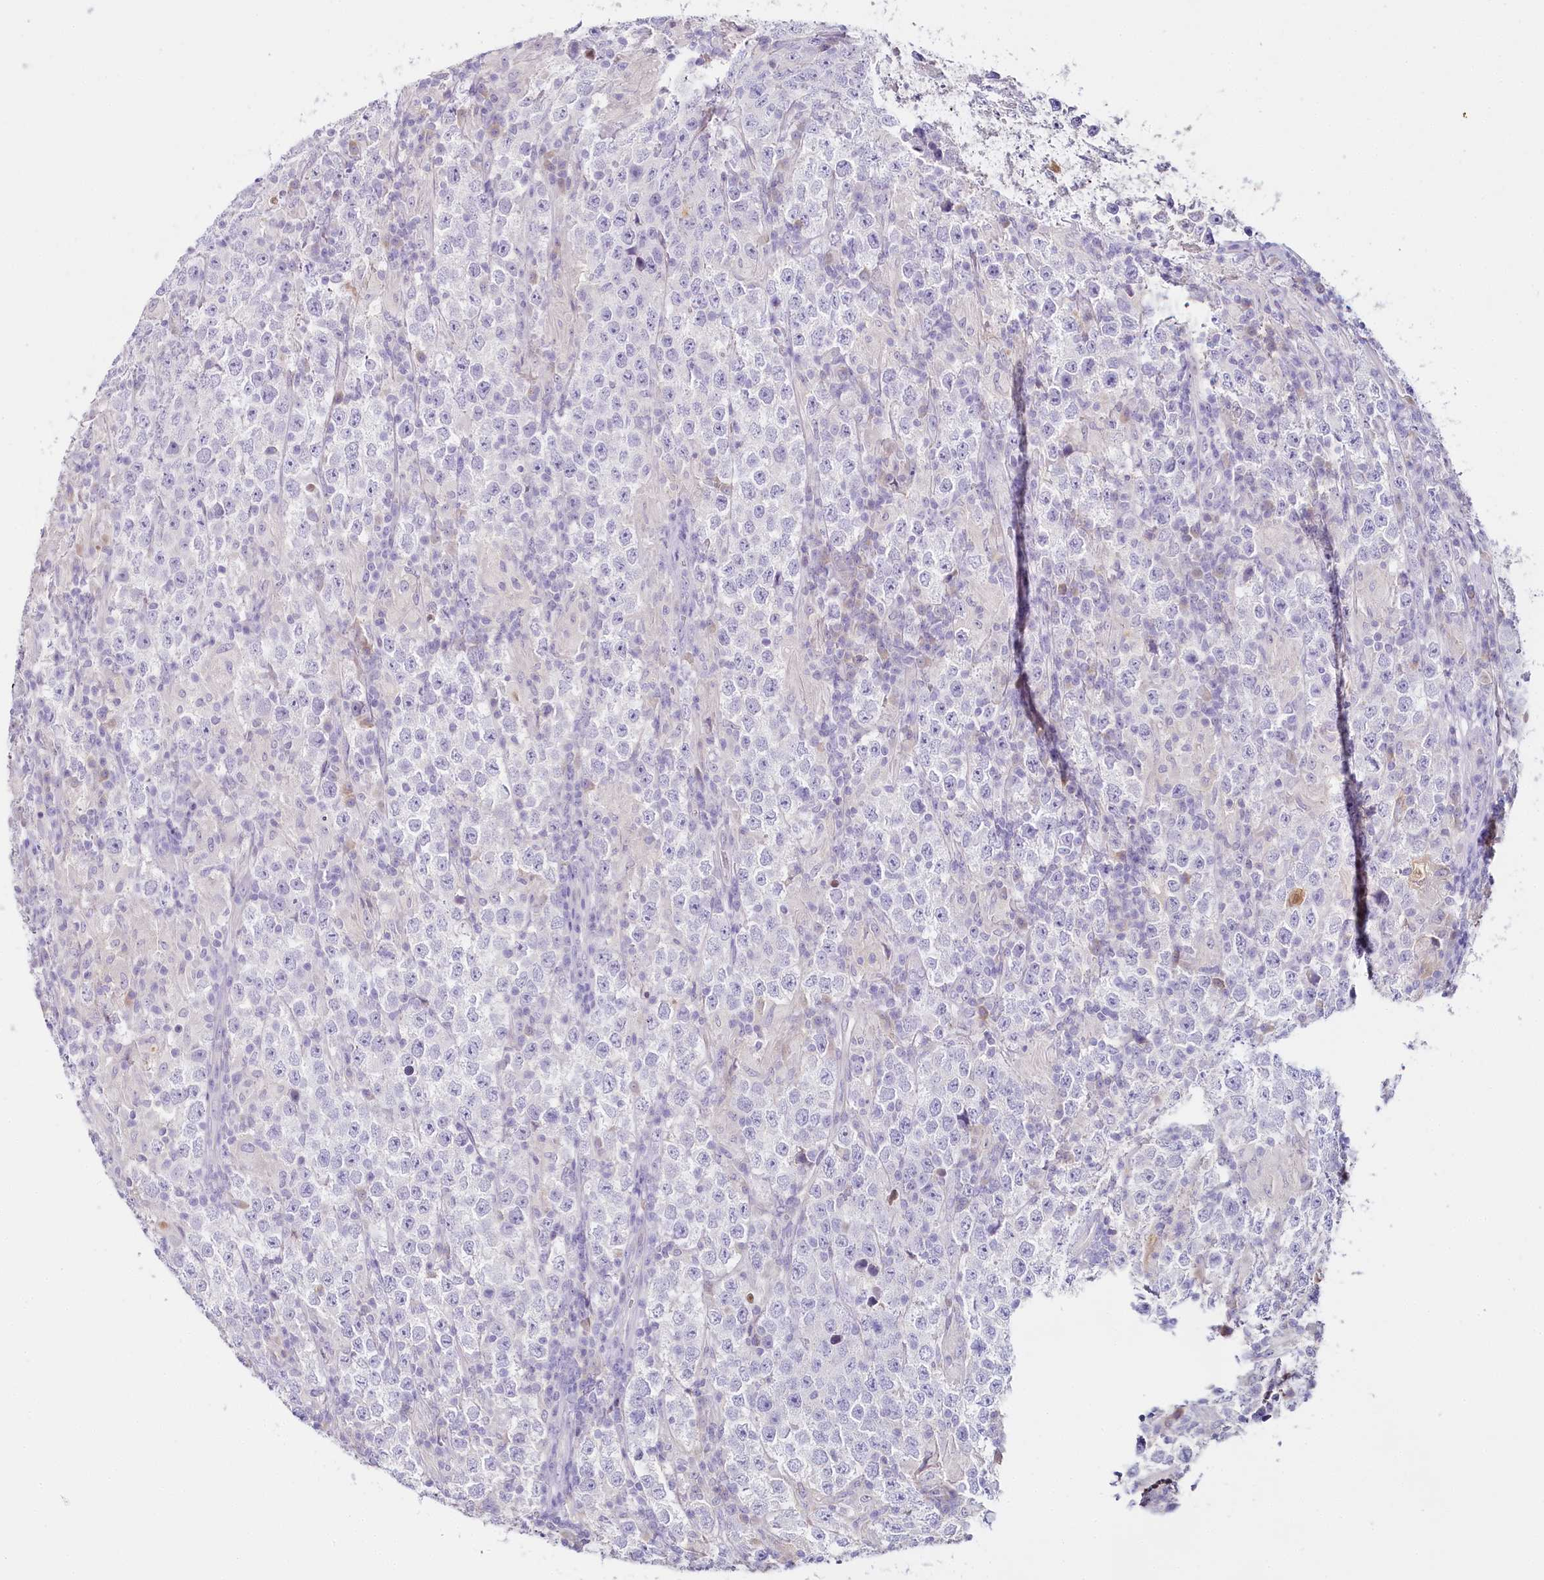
{"staining": {"intensity": "negative", "quantity": "none", "location": "none"}, "tissue": "testis cancer", "cell_type": "Tumor cells", "image_type": "cancer", "snomed": [{"axis": "morphology", "description": "Normal tissue, NOS"}, {"axis": "morphology", "description": "Urothelial carcinoma, High grade"}, {"axis": "morphology", "description": "Seminoma, NOS"}, {"axis": "morphology", "description": "Carcinoma, Embryonal, NOS"}, {"axis": "topography", "description": "Urinary bladder"}, {"axis": "topography", "description": "Testis"}], "caption": "Tumor cells show no significant protein staining in testis cancer.", "gene": "HPD", "patient": {"sex": "male", "age": 41}}